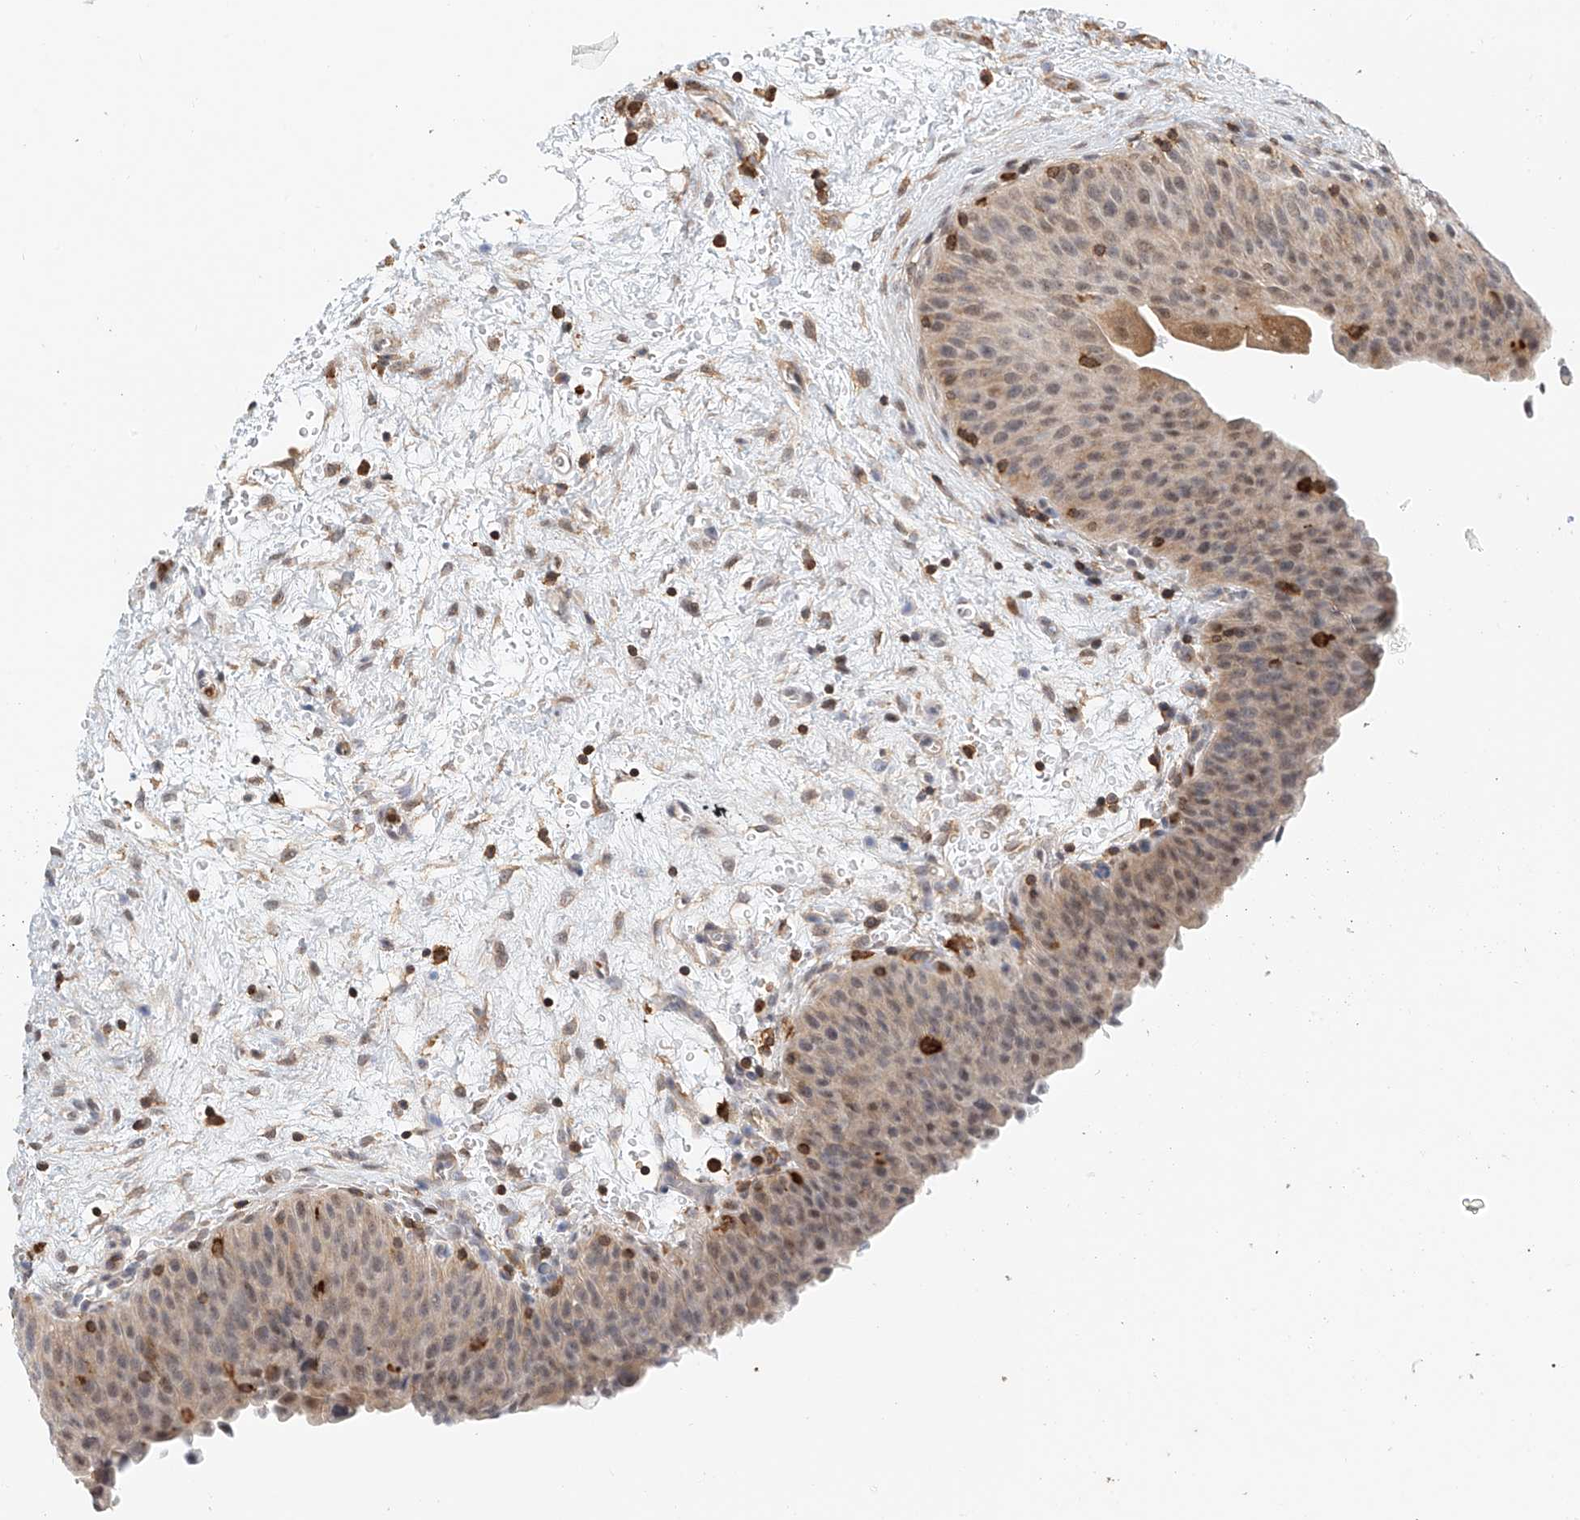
{"staining": {"intensity": "weak", "quantity": ">75%", "location": "cytoplasmic/membranous,nuclear"}, "tissue": "urinary bladder", "cell_type": "Urothelial cells", "image_type": "normal", "snomed": [{"axis": "morphology", "description": "Normal tissue, NOS"}, {"axis": "morphology", "description": "Dysplasia, NOS"}, {"axis": "topography", "description": "Urinary bladder"}], "caption": "Unremarkable urinary bladder was stained to show a protein in brown. There is low levels of weak cytoplasmic/membranous,nuclear staining in about >75% of urothelial cells.", "gene": "MICAL1", "patient": {"sex": "male", "age": 35}}